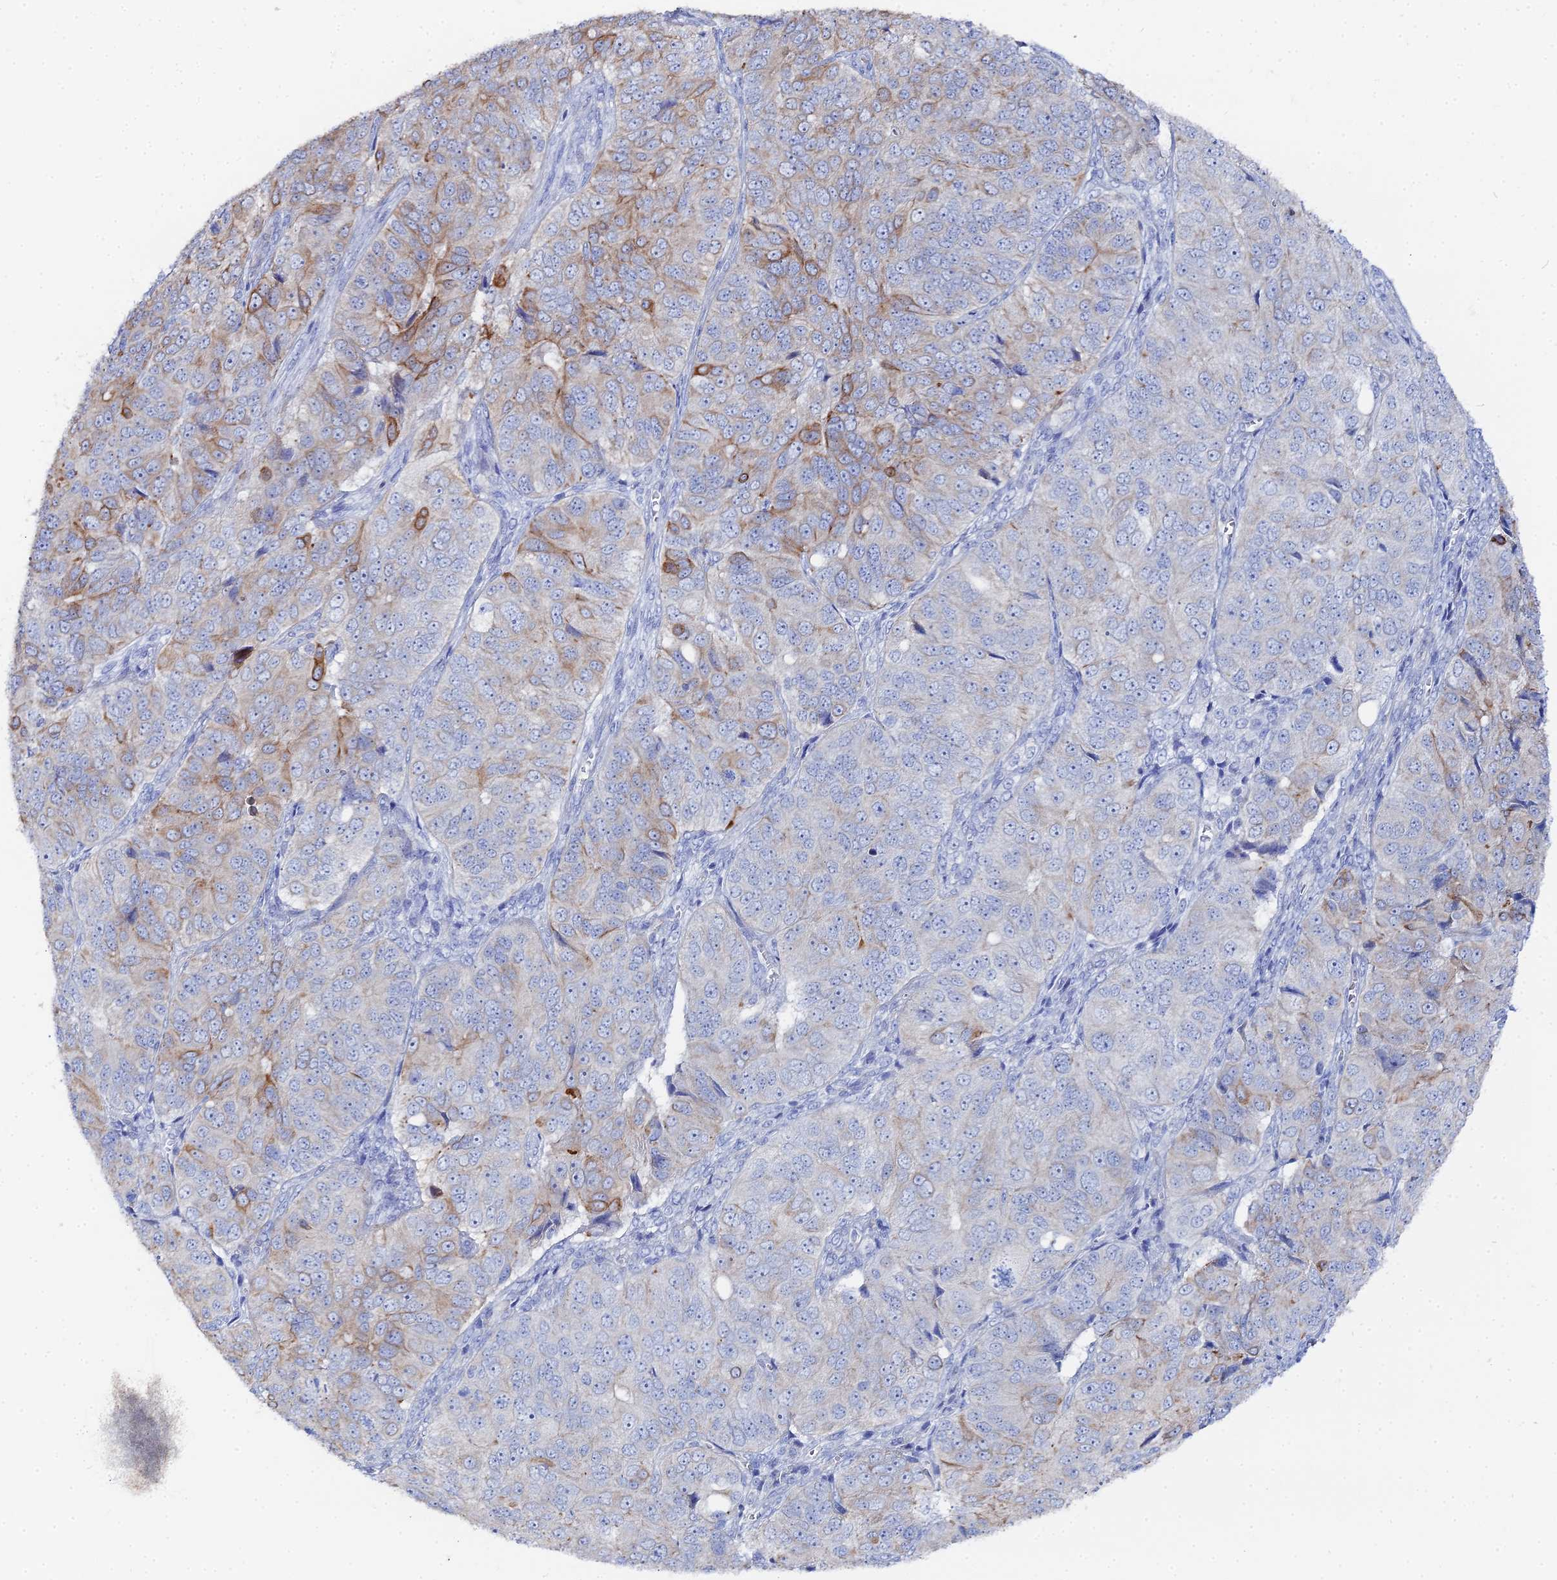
{"staining": {"intensity": "moderate", "quantity": "<25%", "location": "cytoplasmic/membranous"}, "tissue": "ovarian cancer", "cell_type": "Tumor cells", "image_type": "cancer", "snomed": [{"axis": "morphology", "description": "Carcinoma, endometroid"}, {"axis": "topography", "description": "Ovary"}], "caption": "Protein staining by immunohistochemistry reveals moderate cytoplasmic/membranous staining in approximately <25% of tumor cells in endometroid carcinoma (ovarian).", "gene": "DHX34", "patient": {"sex": "female", "age": 51}}